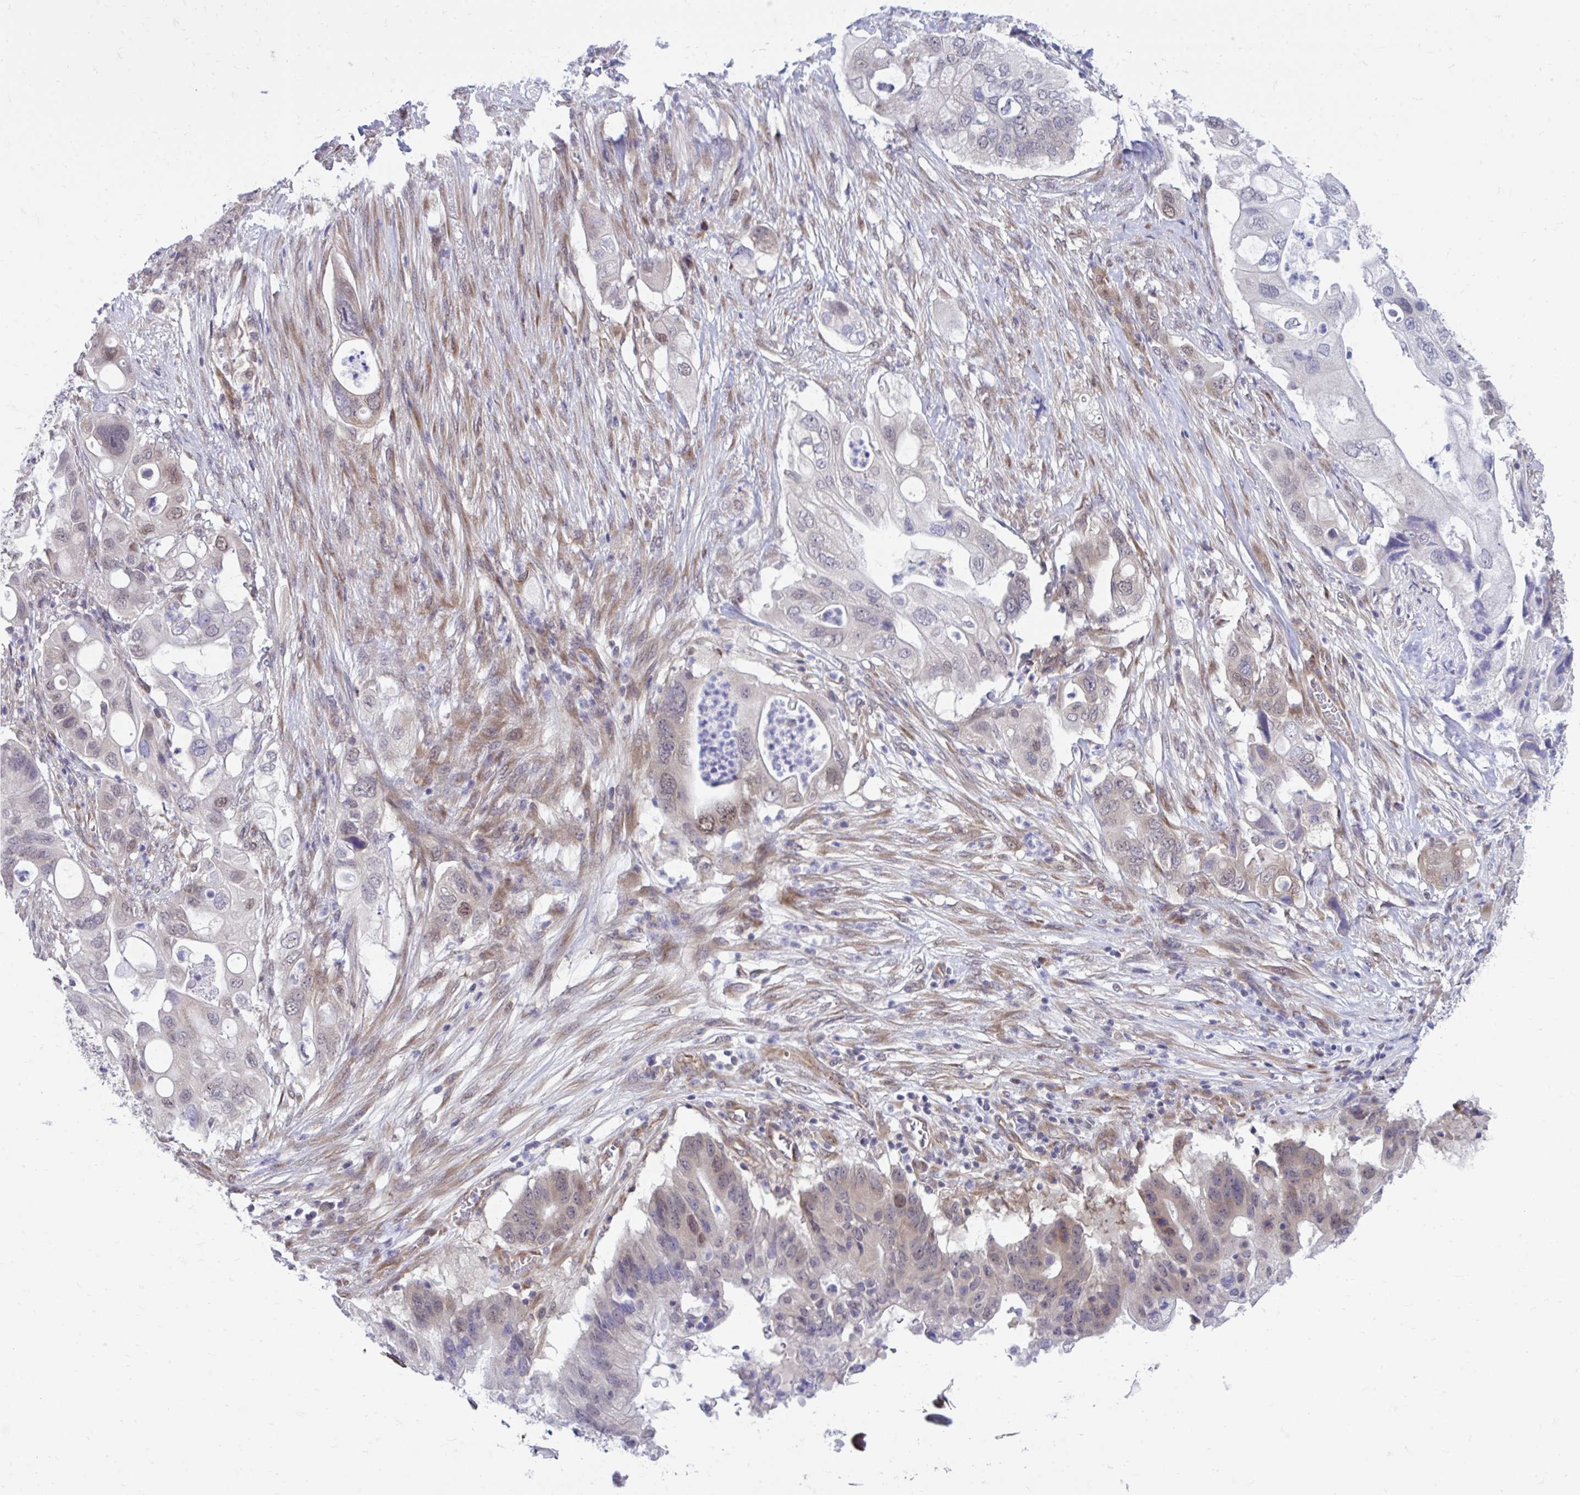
{"staining": {"intensity": "weak", "quantity": "<25%", "location": "nuclear"}, "tissue": "pancreatic cancer", "cell_type": "Tumor cells", "image_type": "cancer", "snomed": [{"axis": "morphology", "description": "Adenocarcinoma, NOS"}, {"axis": "topography", "description": "Pancreas"}], "caption": "A high-resolution image shows IHC staining of pancreatic adenocarcinoma, which reveals no significant staining in tumor cells.", "gene": "SELENON", "patient": {"sex": "female", "age": 72}}